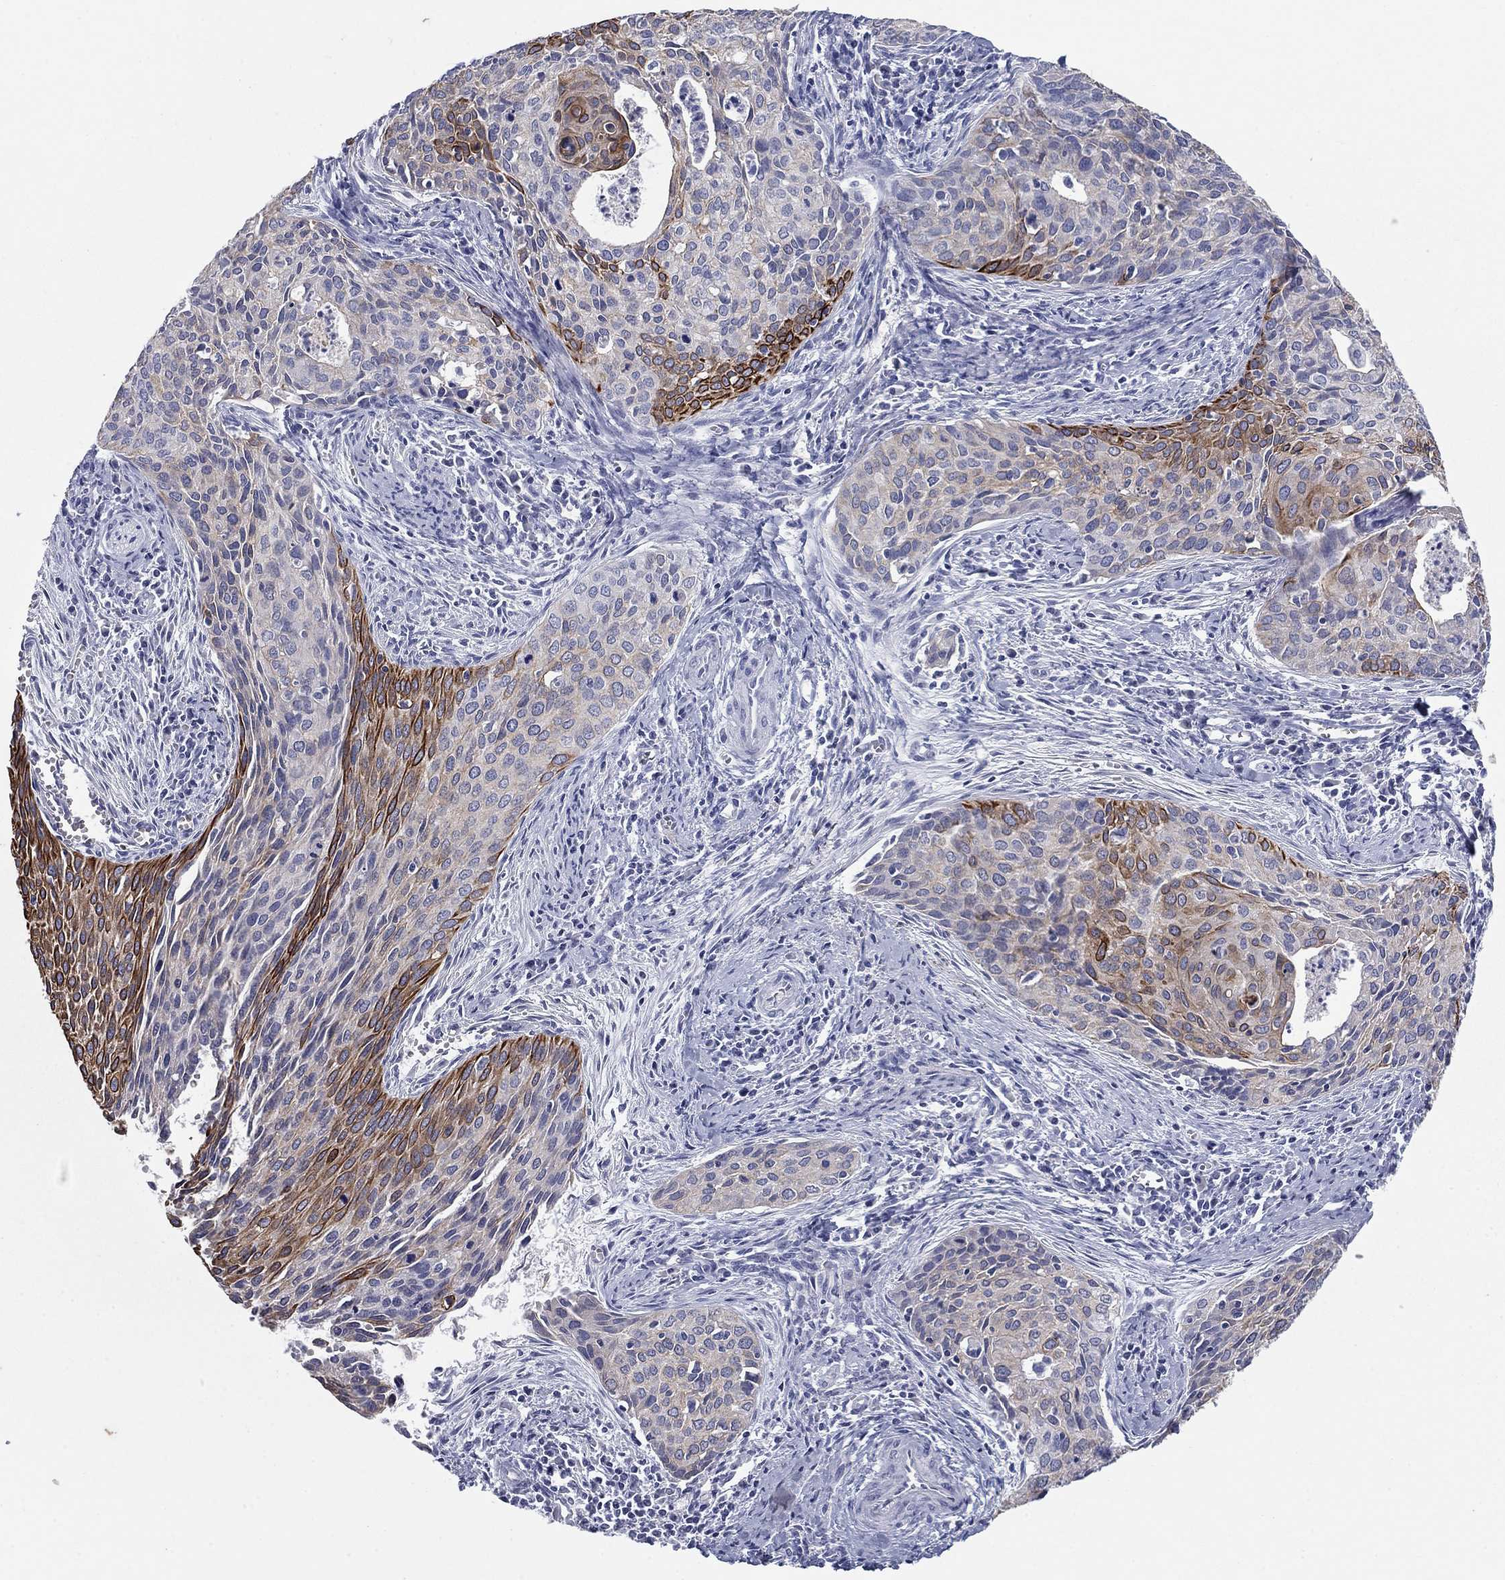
{"staining": {"intensity": "strong", "quantity": "<25%", "location": "cytoplasmic/membranous"}, "tissue": "cervical cancer", "cell_type": "Tumor cells", "image_type": "cancer", "snomed": [{"axis": "morphology", "description": "Squamous cell carcinoma, NOS"}, {"axis": "topography", "description": "Cervix"}], "caption": "Cervical cancer (squamous cell carcinoma) stained with immunohistochemistry demonstrates strong cytoplasmic/membranous staining in about <25% of tumor cells.", "gene": "KRT75", "patient": {"sex": "female", "age": 29}}